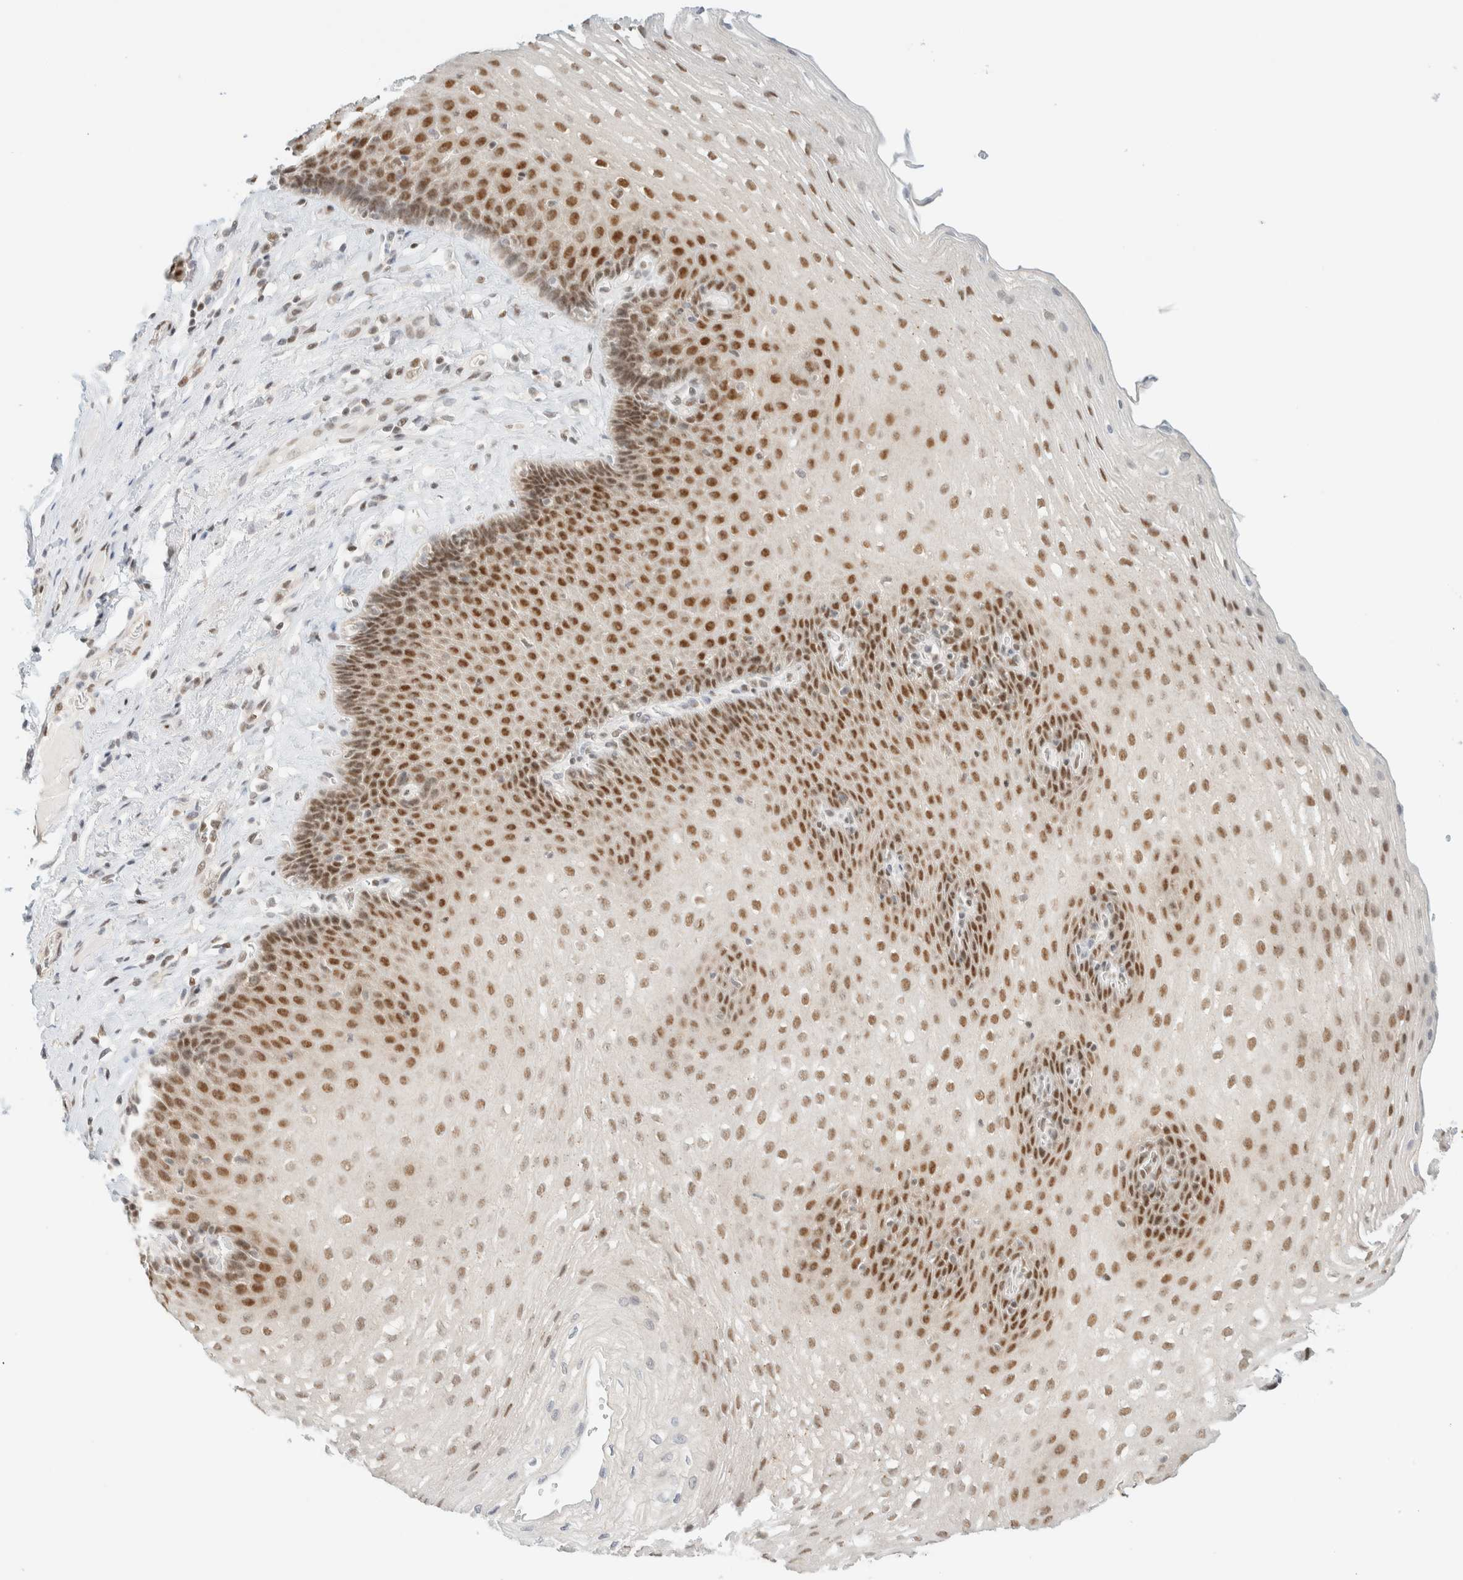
{"staining": {"intensity": "moderate", "quantity": ">75%", "location": "nuclear"}, "tissue": "esophagus", "cell_type": "Squamous epithelial cells", "image_type": "normal", "snomed": [{"axis": "morphology", "description": "Normal tissue, NOS"}, {"axis": "topography", "description": "Esophagus"}], "caption": "Immunohistochemistry (IHC) histopathology image of unremarkable esophagus: human esophagus stained using IHC reveals medium levels of moderate protein expression localized specifically in the nuclear of squamous epithelial cells, appearing as a nuclear brown color.", "gene": "PYGO2", "patient": {"sex": "female", "age": 66}}